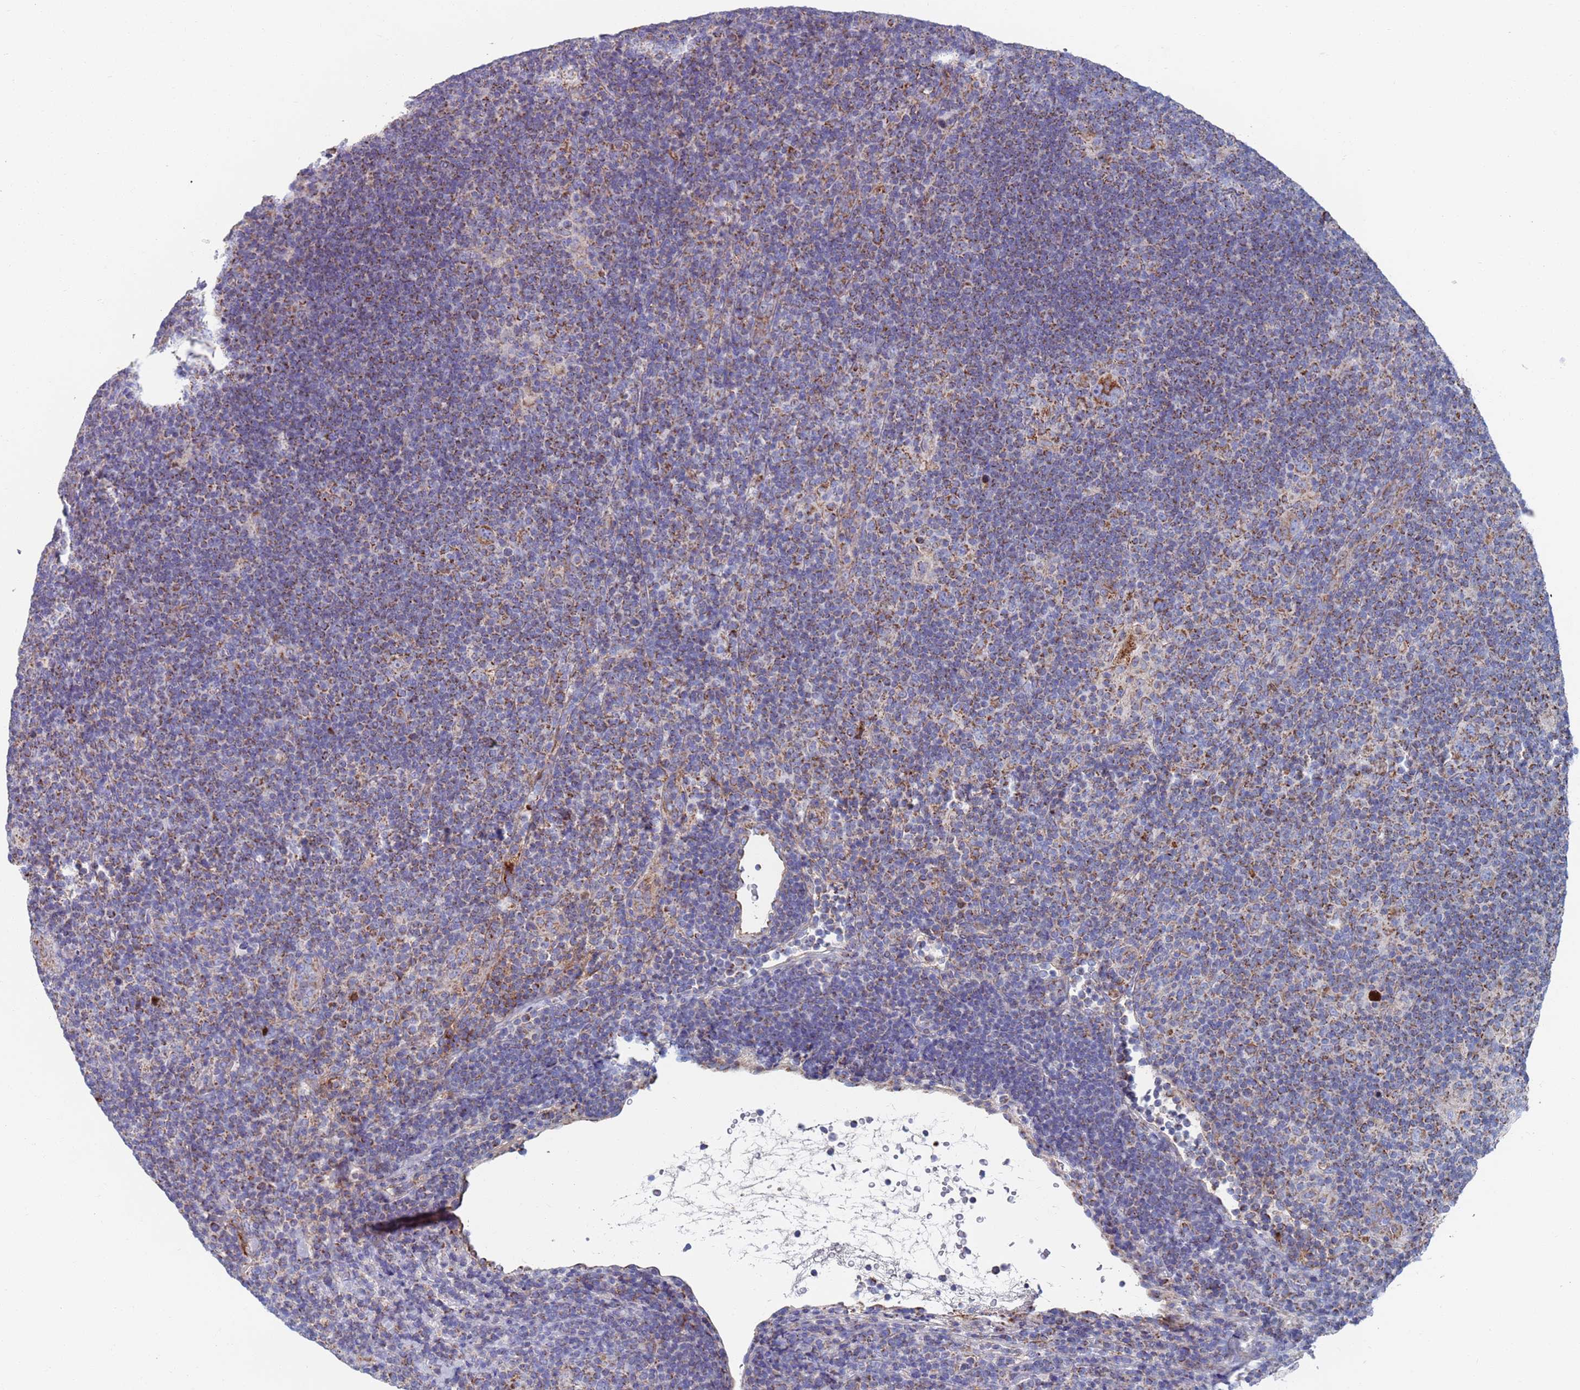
{"staining": {"intensity": "moderate", "quantity": ">75%", "location": "cytoplasmic/membranous"}, "tissue": "lymphoma", "cell_type": "Tumor cells", "image_type": "cancer", "snomed": [{"axis": "morphology", "description": "Hodgkin's disease, NOS"}, {"axis": "topography", "description": "Lymph node"}], "caption": "Lymphoma stained with IHC exhibits moderate cytoplasmic/membranous staining in approximately >75% of tumor cells. (Stains: DAB (3,3'-diaminobenzidine) in brown, nuclei in blue, Microscopy: brightfield microscopy at high magnification).", "gene": "MRPL22", "patient": {"sex": "female", "age": 57}}